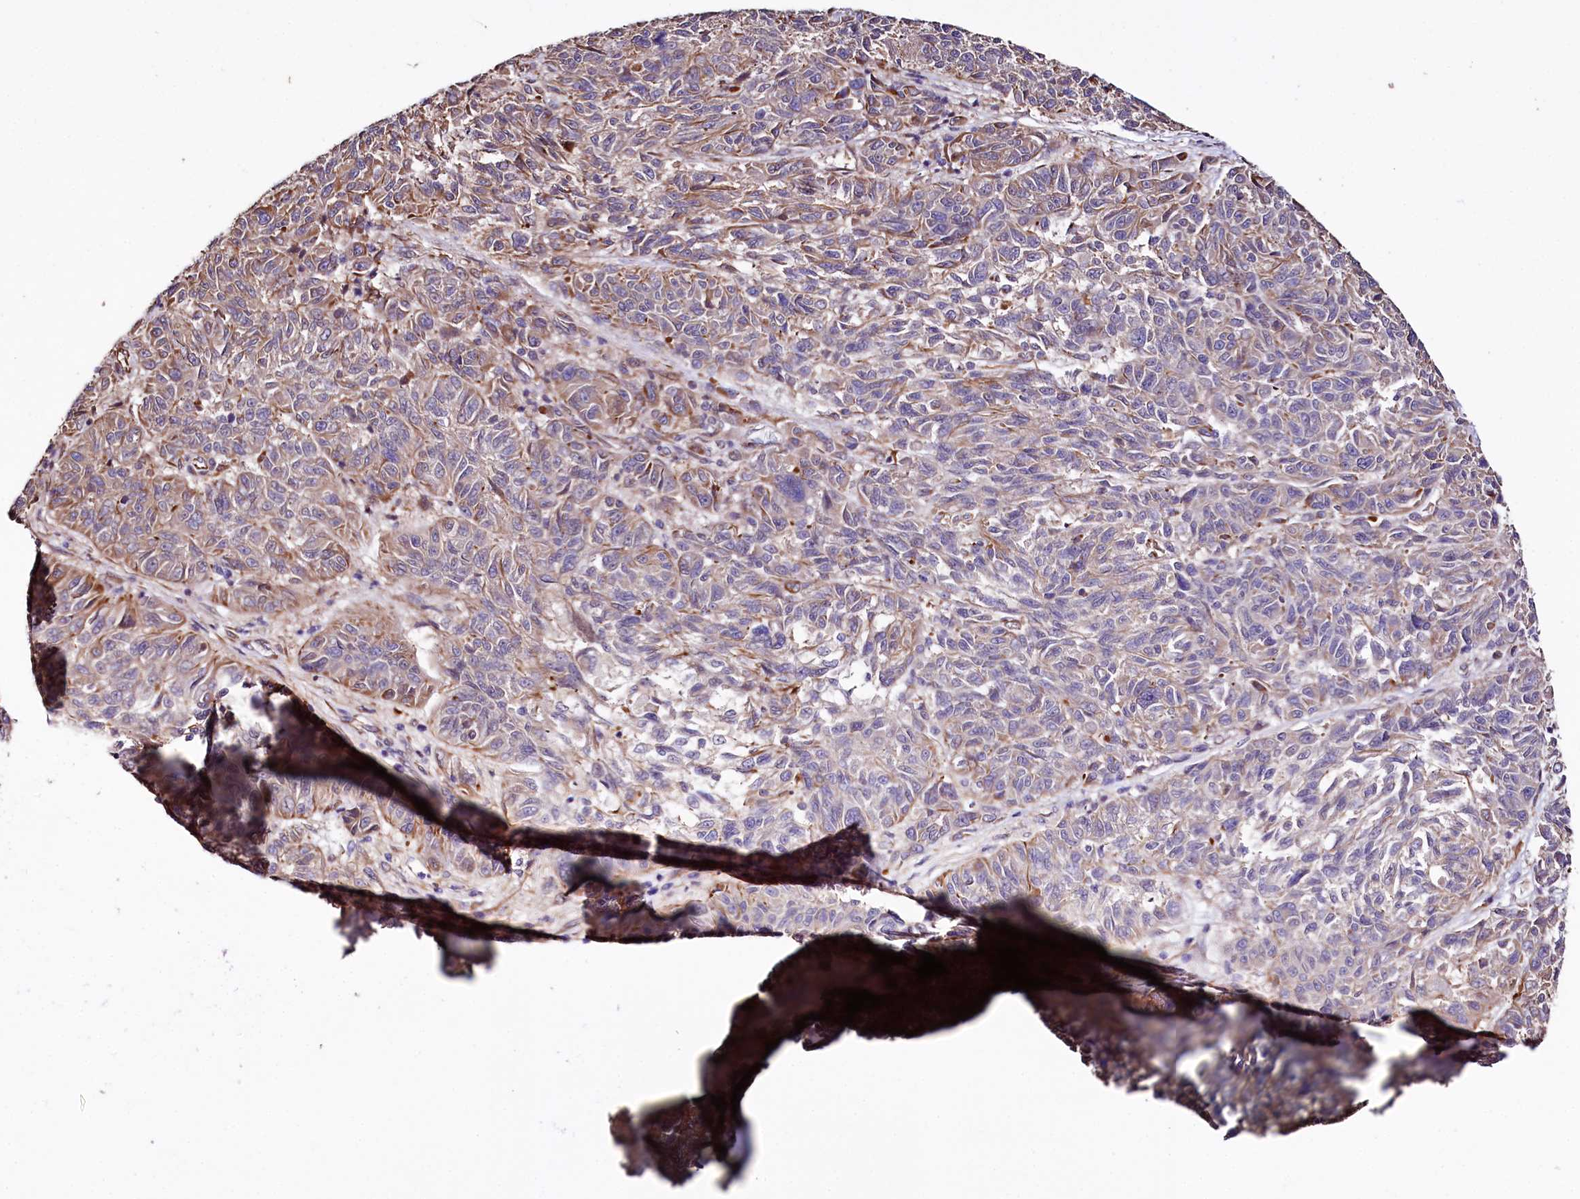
{"staining": {"intensity": "weak", "quantity": ">75%", "location": "cytoplasmic/membranous"}, "tissue": "melanoma", "cell_type": "Tumor cells", "image_type": "cancer", "snomed": [{"axis": "morphology", "description": "Malignant melanoma, NOS"}, {"axis": "topography", "description": "Skin"}], "caption": "Weak cytoplasmic/membranous positivity for a protein is appreciated in about >75% of tumor cells of malignant melanoma using IHC.", "gene": "TTC12", "patient": {"sex": "male", "age": 53}}